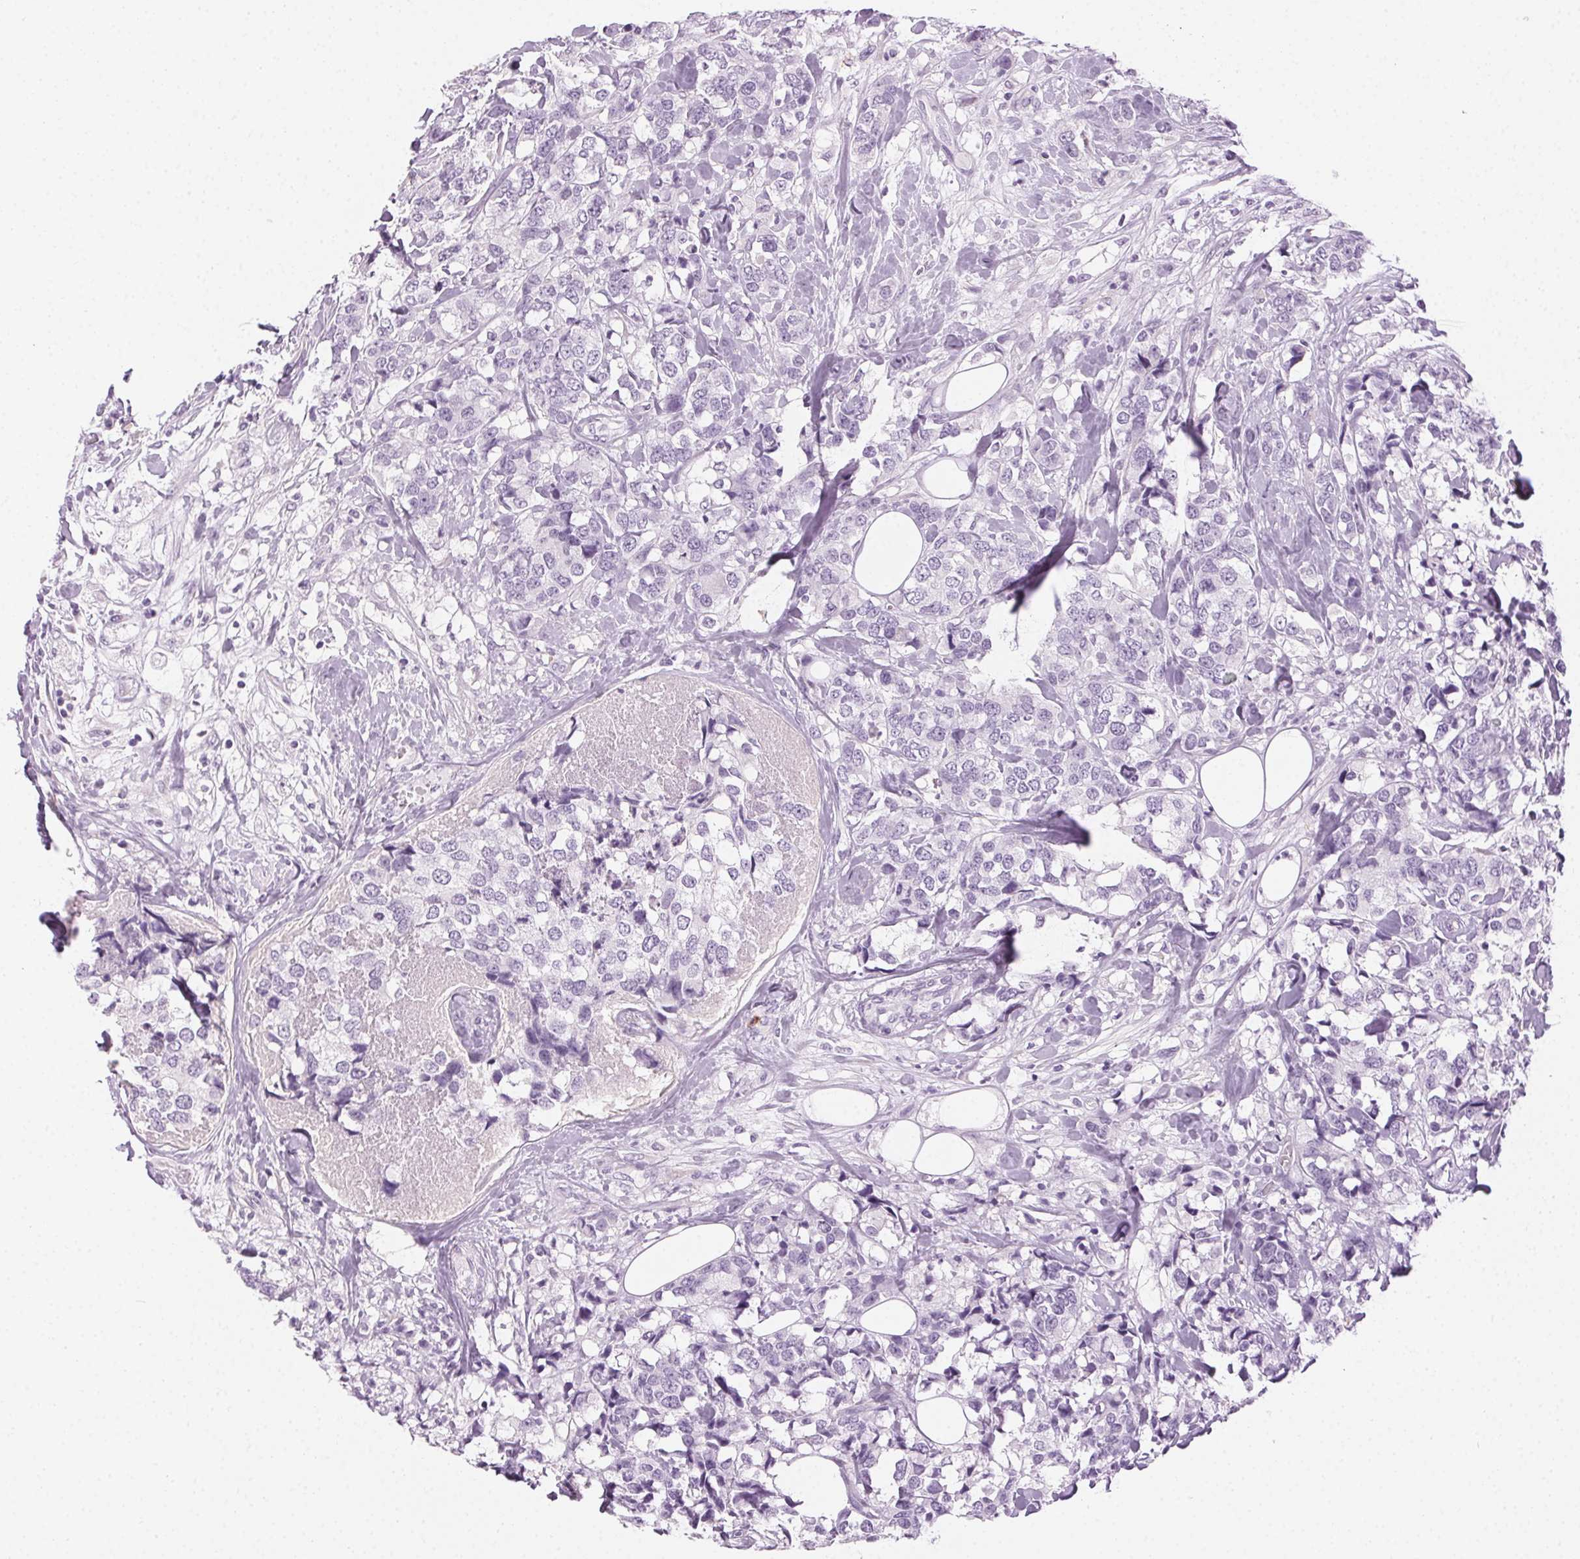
{"staining": {"intensity": "negative", "quantity": "none", "location": "none"}, "tissue": "breast cancer", "cell_type": "Tumor cells", "image_type": "cancer", "snomed": [{"axis": "morphology", "description": "Lobular carcinoma"}, {"axis": "topography", "description": "Breast"}], "caption": "An immunohistochemistry histopathology image of breast lobular carcinoma is shown. There is no staining in tumor cells of breast lobular carcinoma.", "gene": "MPO", "patient": {"sex": "female", "age": 59}}